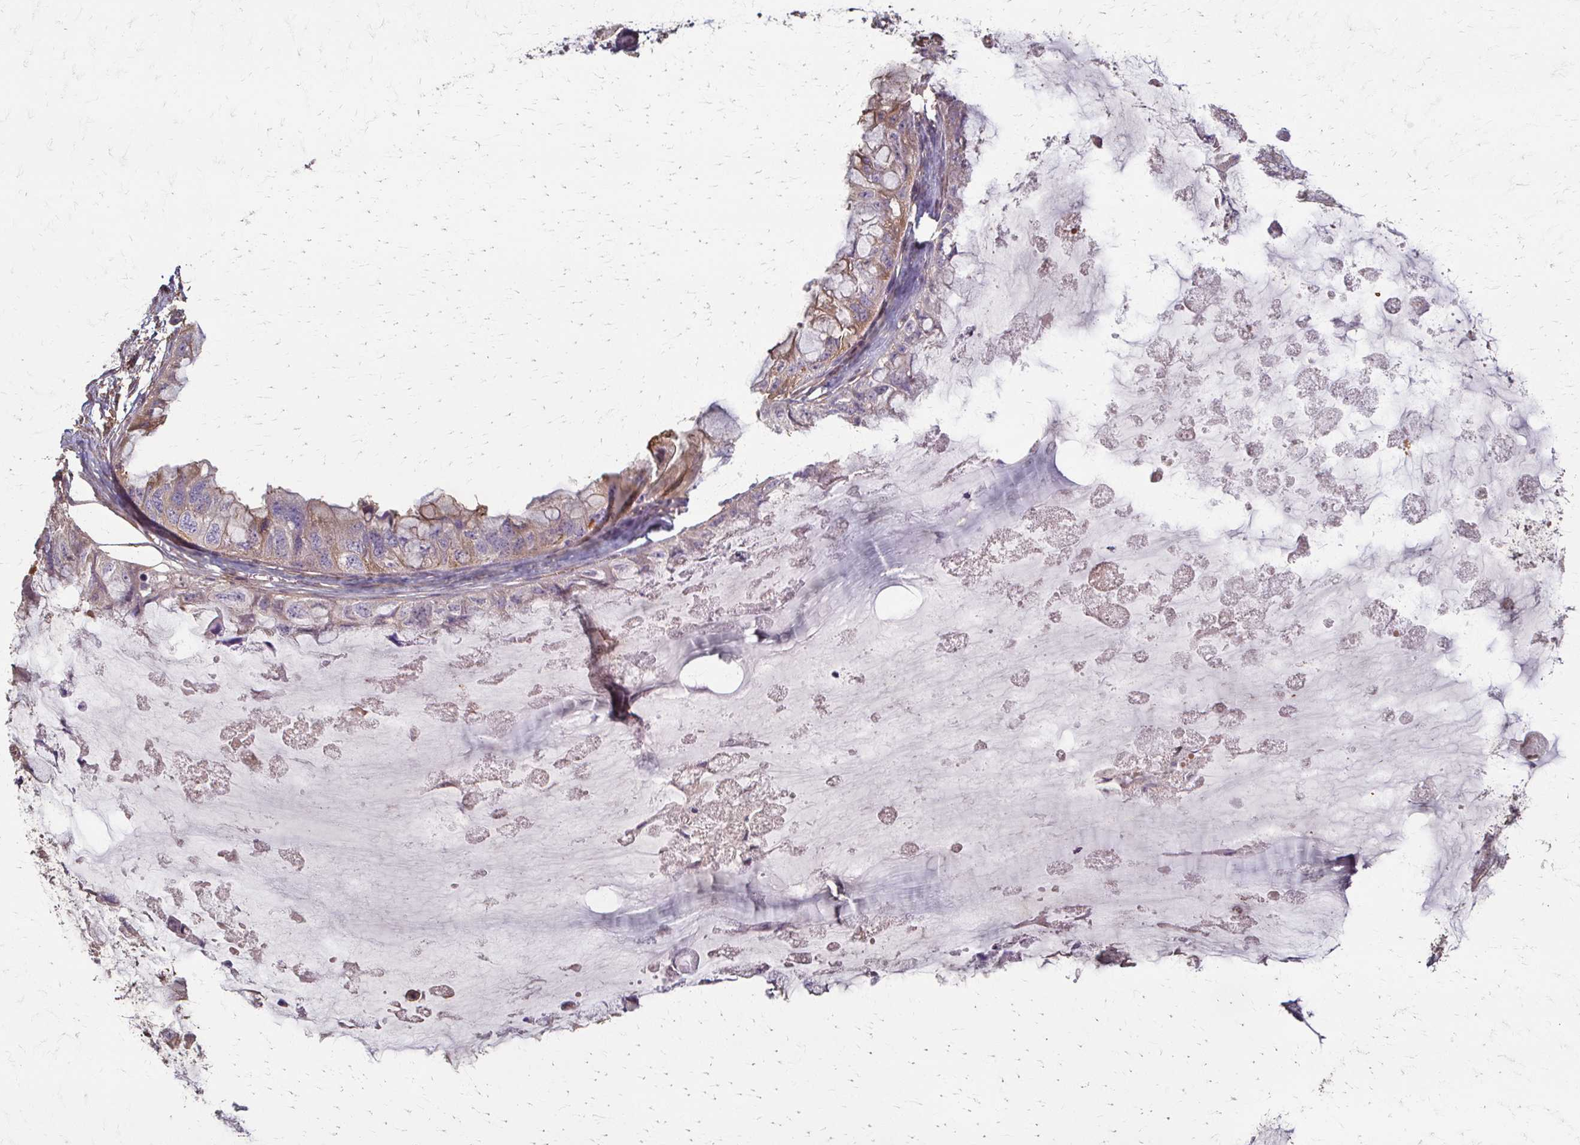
{"staining": {"intensity": "weak", "quantity": "25%-75%", "location": "cytoplasmic/membranous"}, "tissue": "ovarian cancer", "cell_type": "Tumor cells", "image_type": "cancer", "snomed": [{"axis": "morphology", "description": "Cystadenocarcinoma, mucinous, NOS"}, {"axis": "topography", "description": "Ovary"}], "caption": "Immunohistochemistry of ovarian mucinous cystadenocarcinoma demonstrates low levels of weak cytoplasmic/membranous positivity in about 25%-75% of tumor cells.", "gene": "IL18BP", "patient": {"sex": "female", "age": 72}}